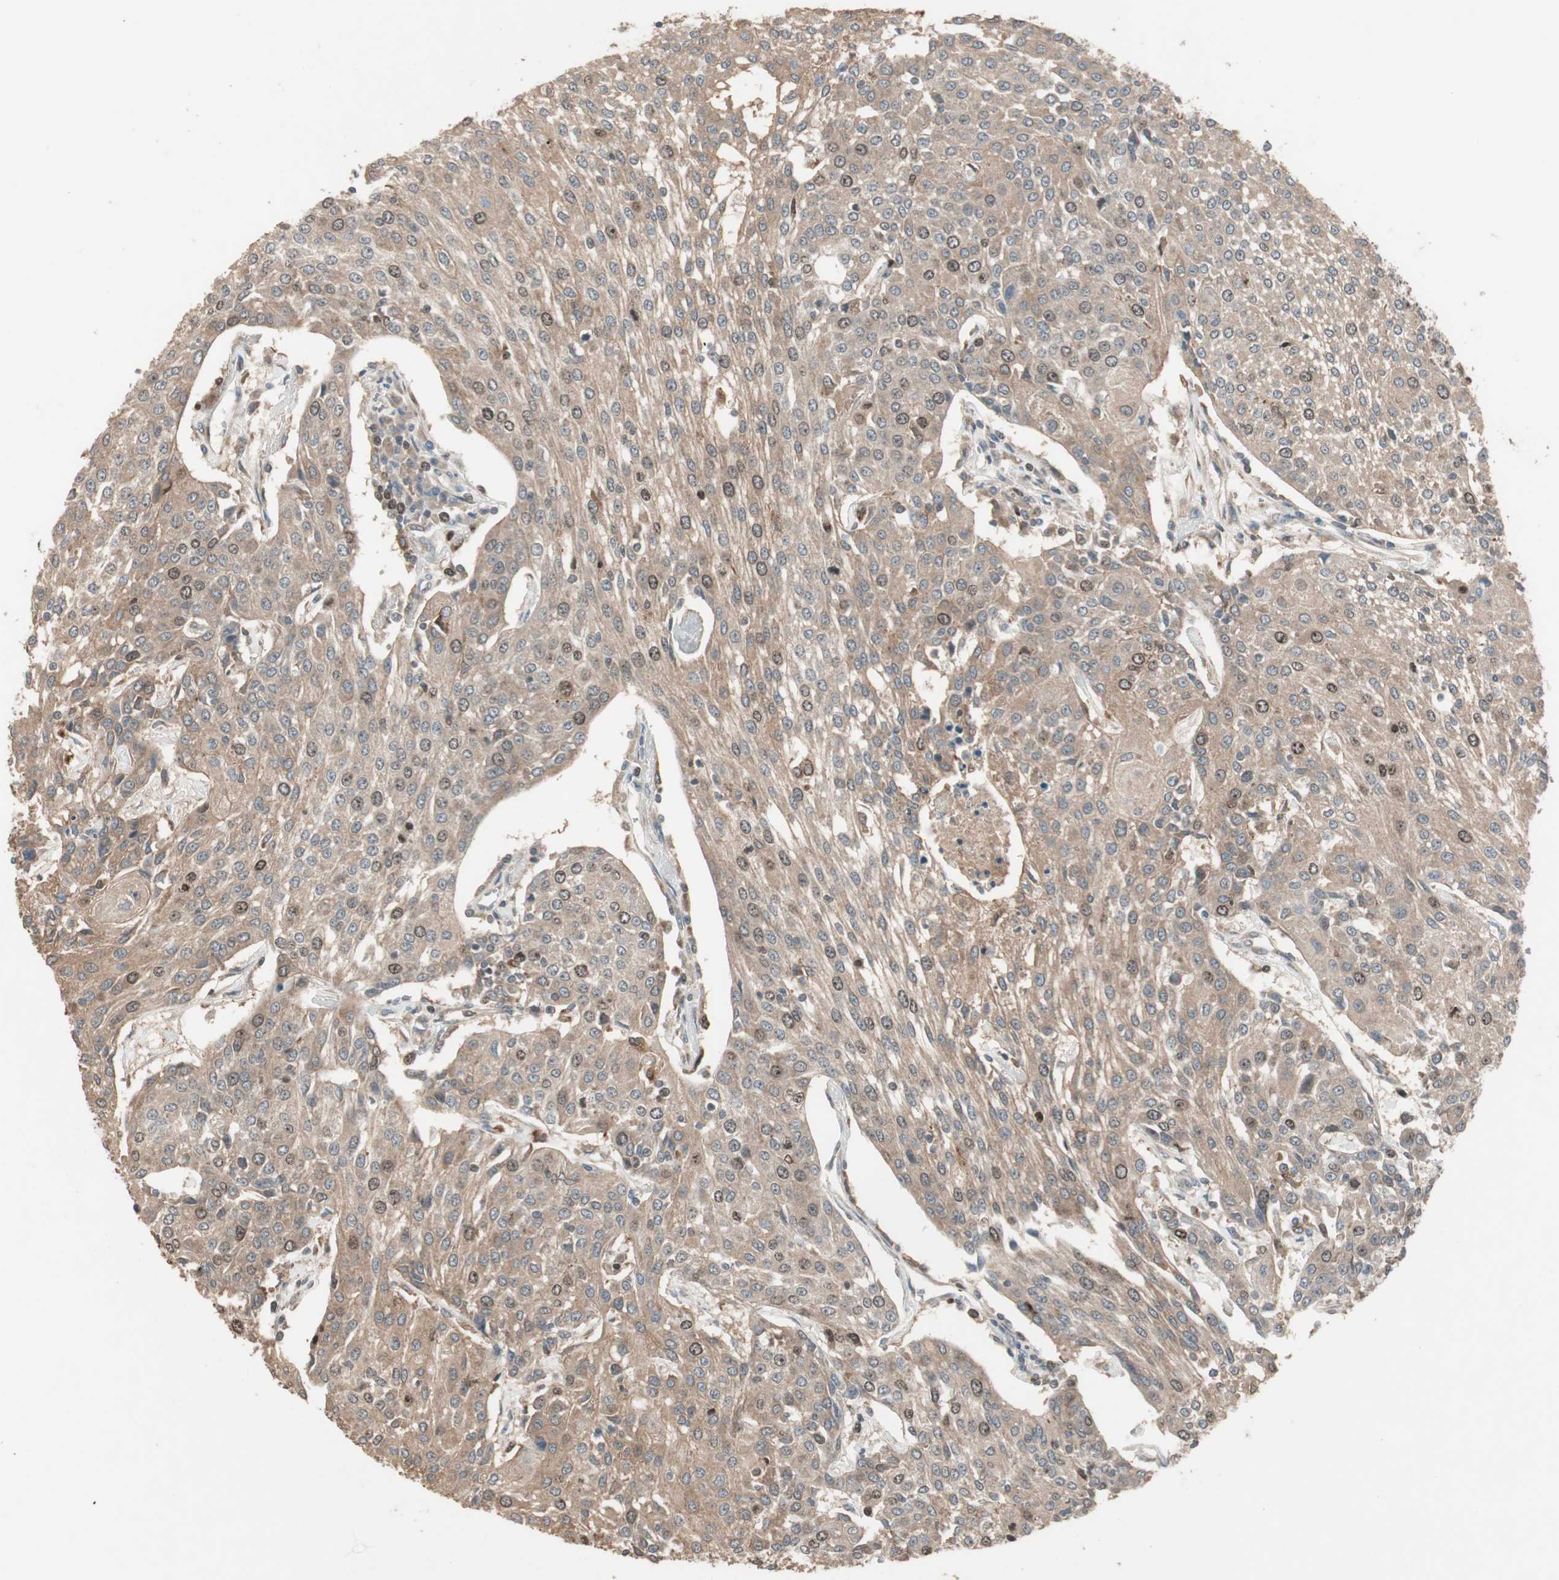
{"staining": {"intensity": "weak", "quantity": ">75%", "location": "cytoplasmic/membranous,nuclear"}, "tissue": "urothelial cancer", "cell_type": "Tumor cells", "image_type": "cancer", "snomed": [{"axis": "morphology", "description": "Urothelial carcinoma, High grade"}, {"axis": "topography", "description": "Urinary bladder"}], "caption": "About >75% of tumor cells in urothelial carcinoma (high-grade) exhibit weak cytoplasmic/membranous and nuclear protein expression as visualized by brown immunohistochemical staining.", "gene": "ATP6AP2", "patient": {"sex": "female", "age": 85}}